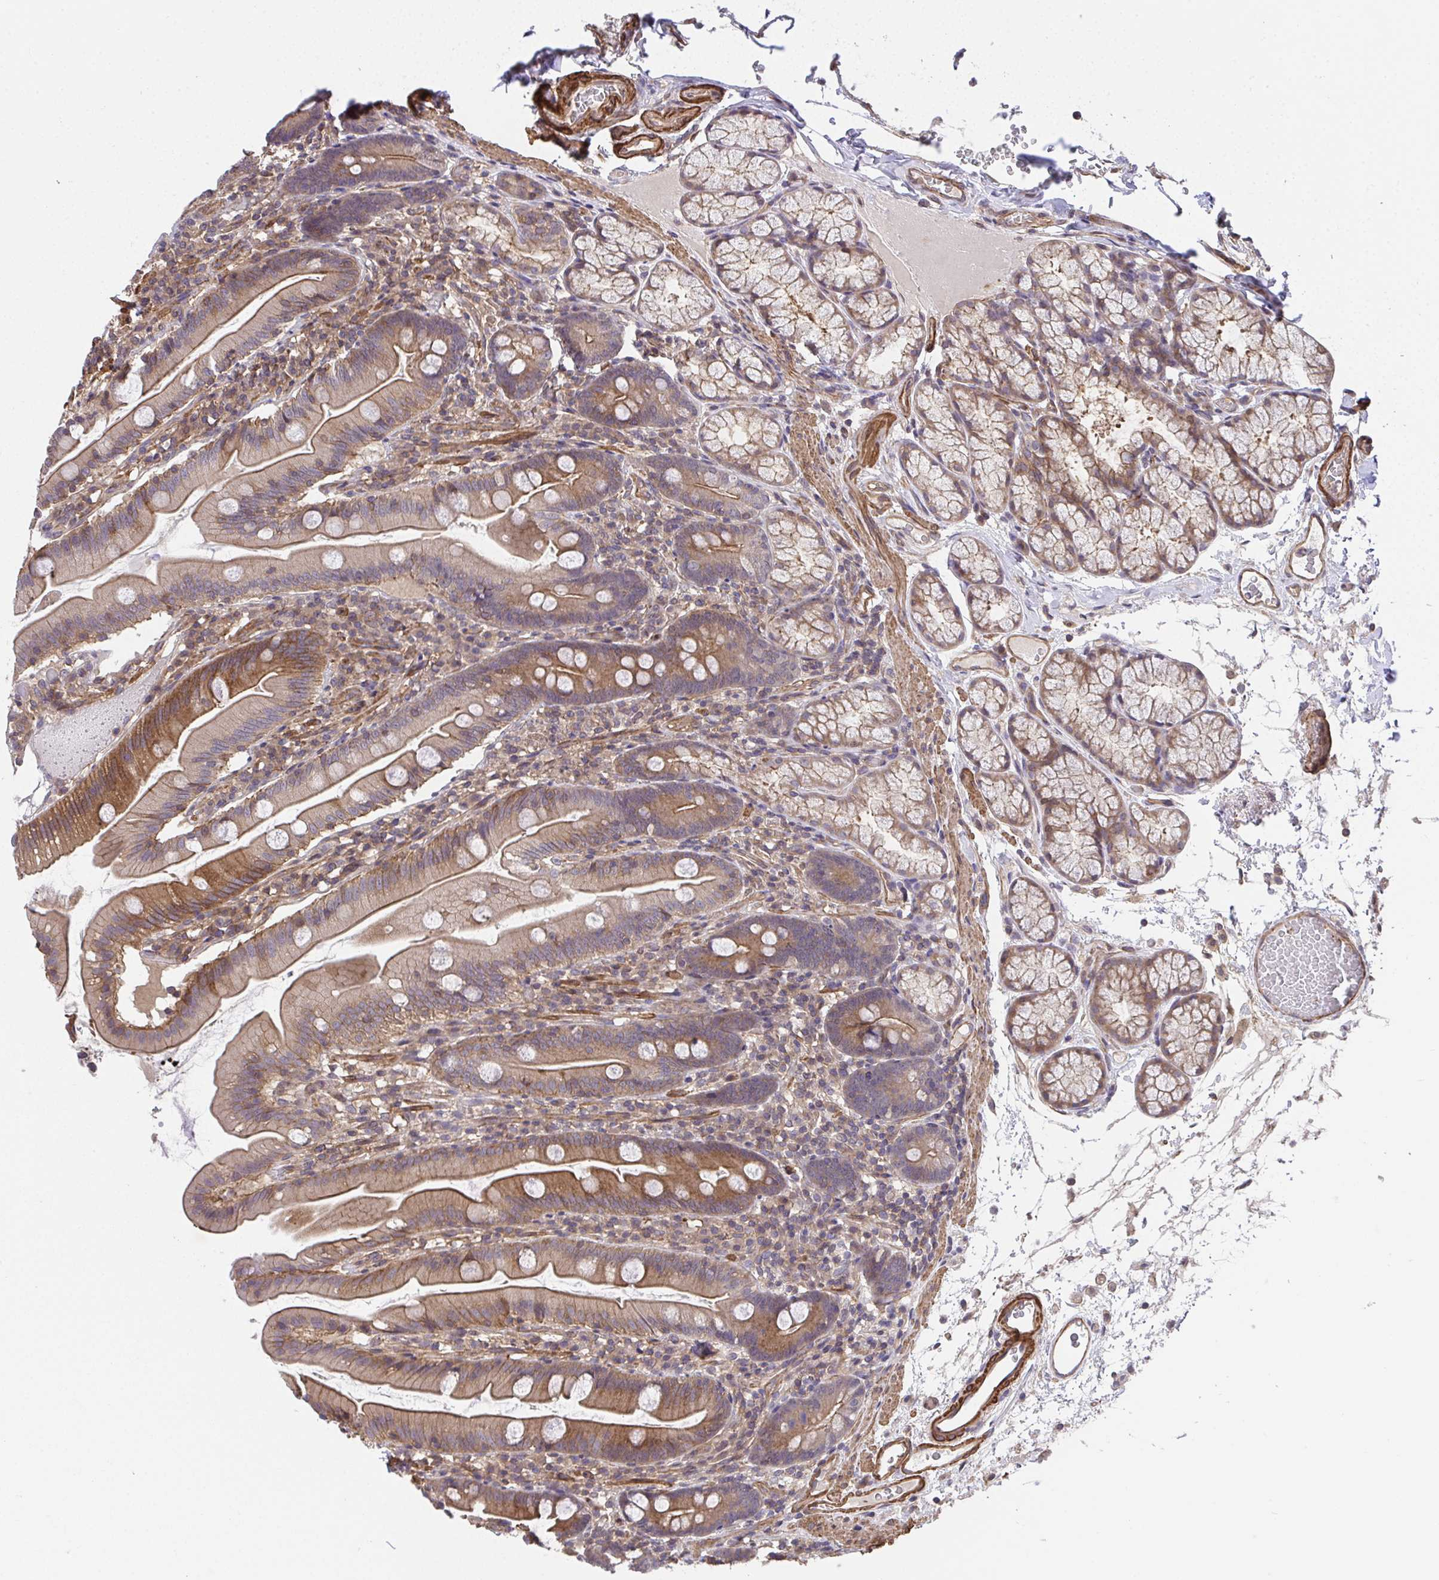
{"staining": {"intensity": "moderate", "quantity": "25%-75%", "location": "cytoplasmic/membranous"}, "tissue": "duodenum", "cell_type": "Glandular cells", "image_type": "normal", "snomed": [{"axis": "morphology", "description": "Normal tissue, NOS"}, {"axis": "topography", "description": "Duodenum"}], "caption": "Benign duodenum was stained to show a protein in brown. There is medium levels of moderate cytoplasmic/membranous staining in about 25%-75% of glandular cells. (DAB IHC with brightfield microscopy, high magnification).", "gene": "ZNF696", "patient": {"sex": "female", "age": 67}}